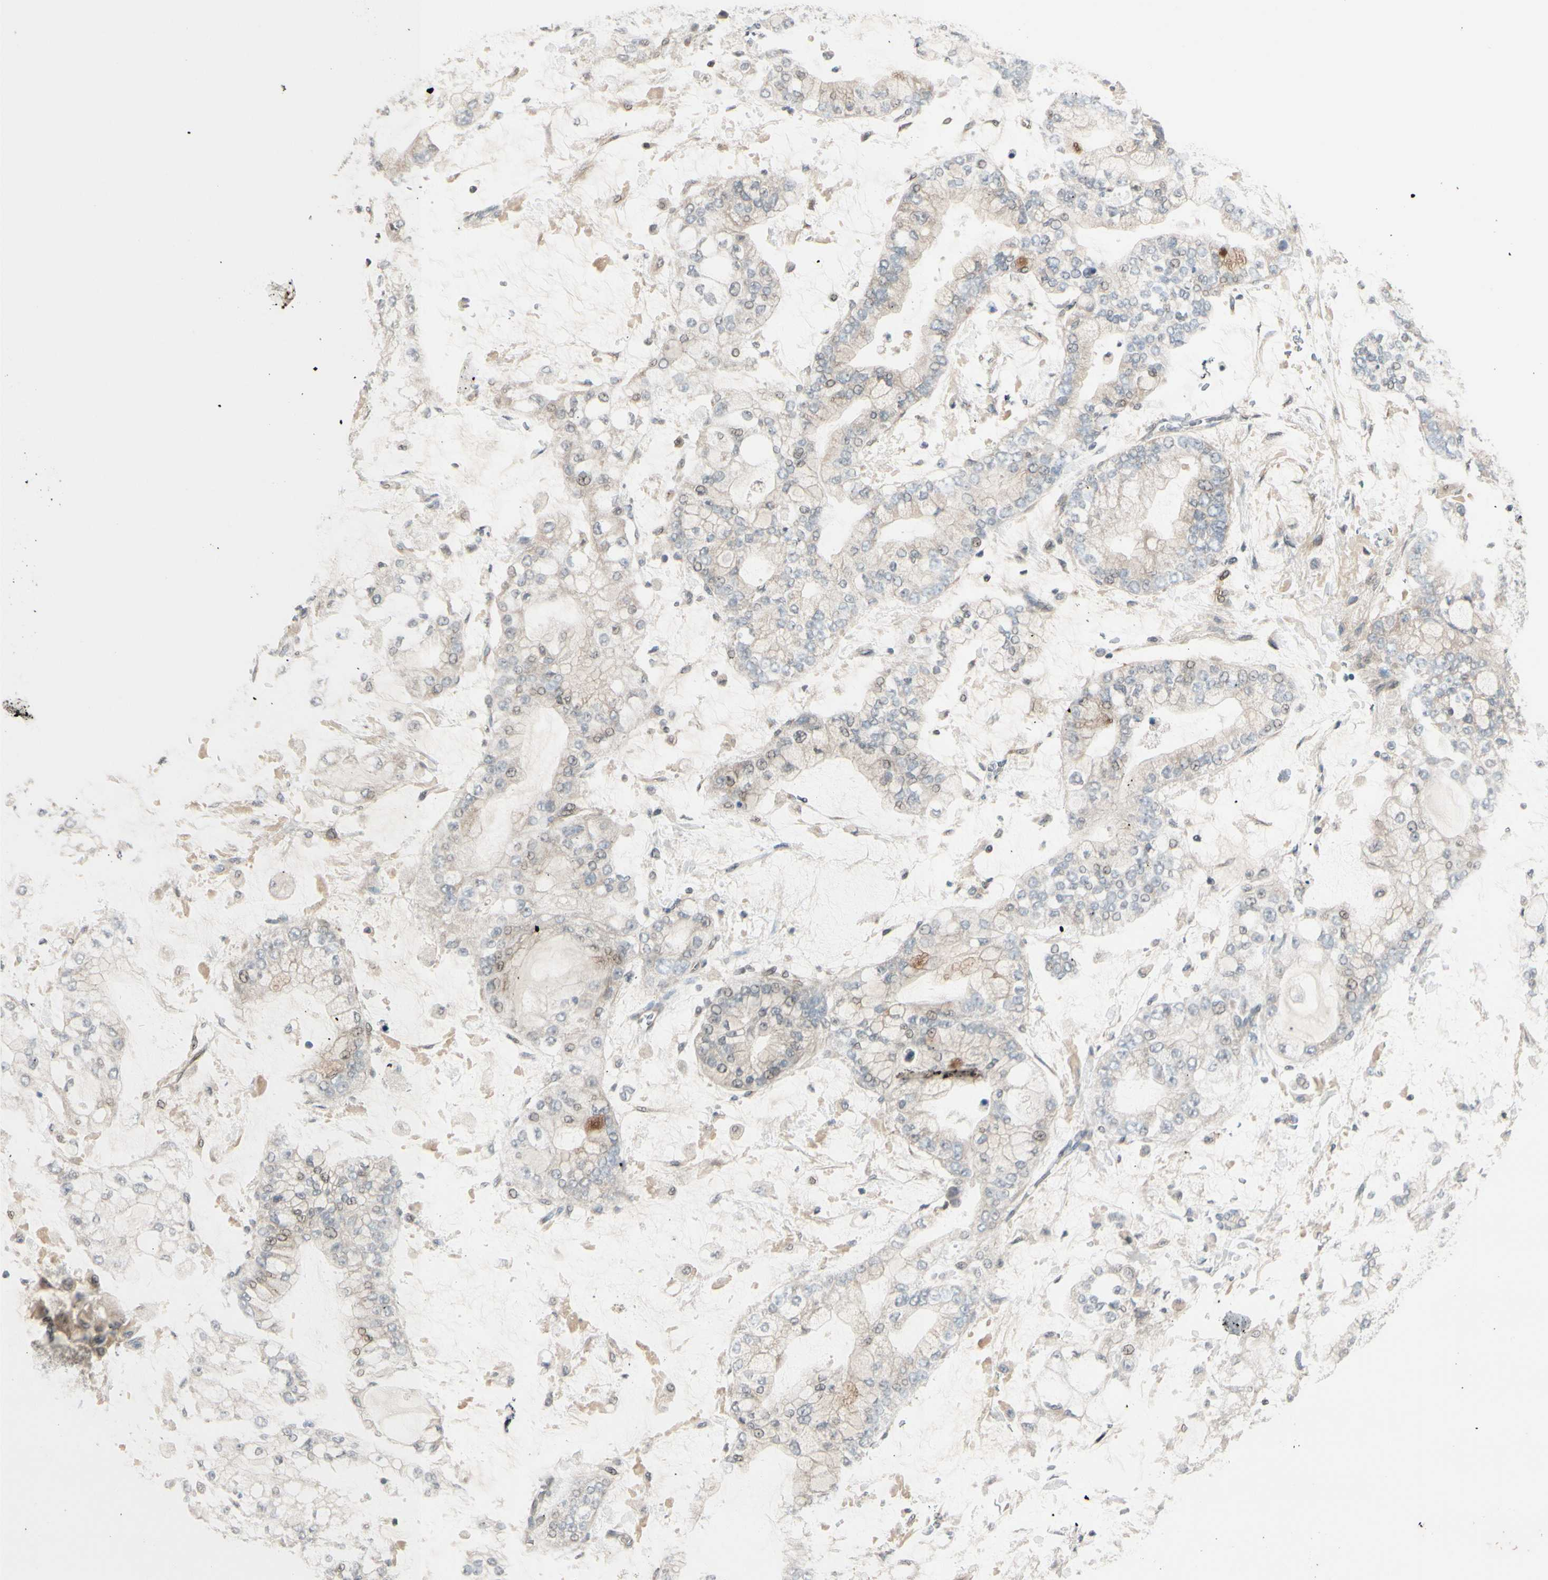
{"staining": {"intensity": "moderate", "quantity": "<25%", "location": "cytoplasmic/membranous"}, "tissue": "stomach cancer", "cell_type": "Tumor cells", "image_type": "cancer", "snomed": [{"axis": "morphology", "description": "Normal tissue, NOS"}, {"axis": "morphology", "description": "Adenocarcinoma, NOS"}, {"axis": "topography", "description": "Stomach, upper"}, {"axis": "topography", "description": "Stomach"}], "caption": "Immunohistochemical staining of human stomach cancer demonstrates moderate cytoplasmic/membranous protein staining in about <25% of tumor cells.", "gene": "FGF10", "patient": {"sex": "male", "age": 76}}